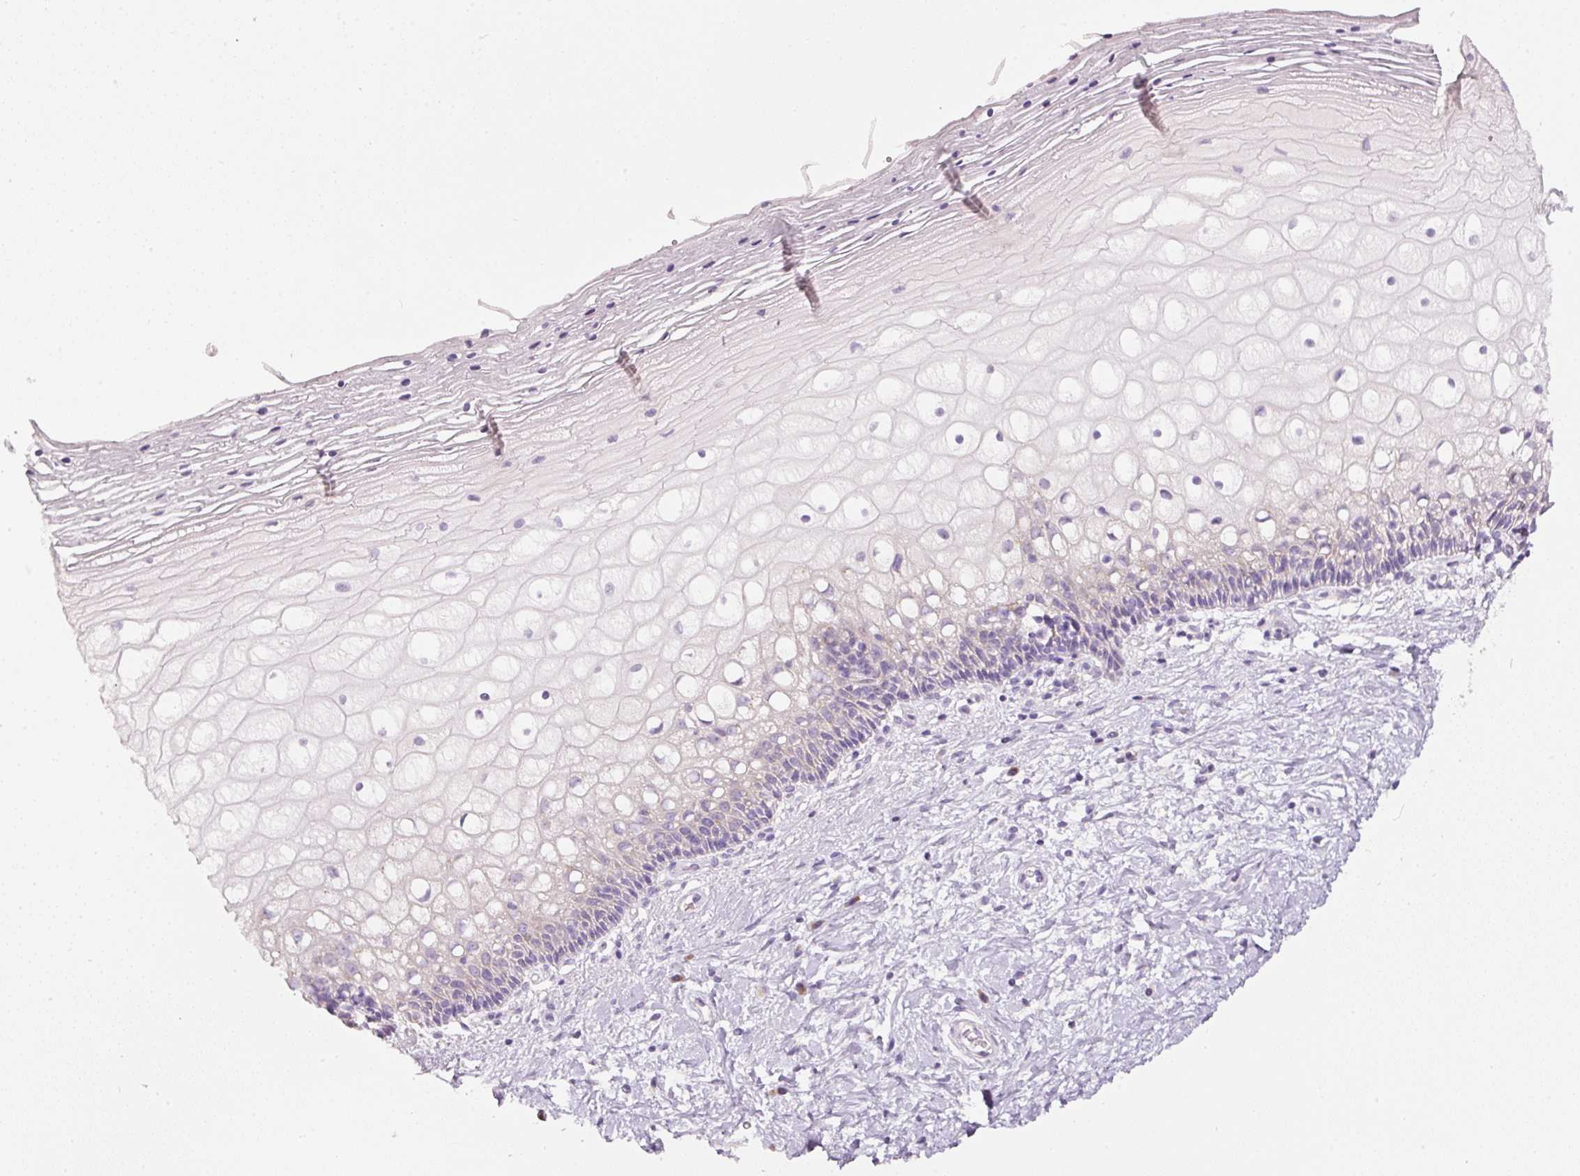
{"staining": {"intensity": "strong", "quantity": "<25%", "location": "cytoplasmic/membranous"}, "tissue": "cervix", "cell_type": "Glandular cells", "image_type": "normal", "snomed": [{"axis": "morphology", "description": "Normal tissue, NOS"}, {"axis": "topography", "description": "Cervix"}], "caption": "Brown immunohistochemical staining in normal cervix displays strong cytoplasmic/membranous staining in approximately <25% of glandular cells.", "gene": "PDXDC1", "patient": {"sex": "female", "age": 36}}